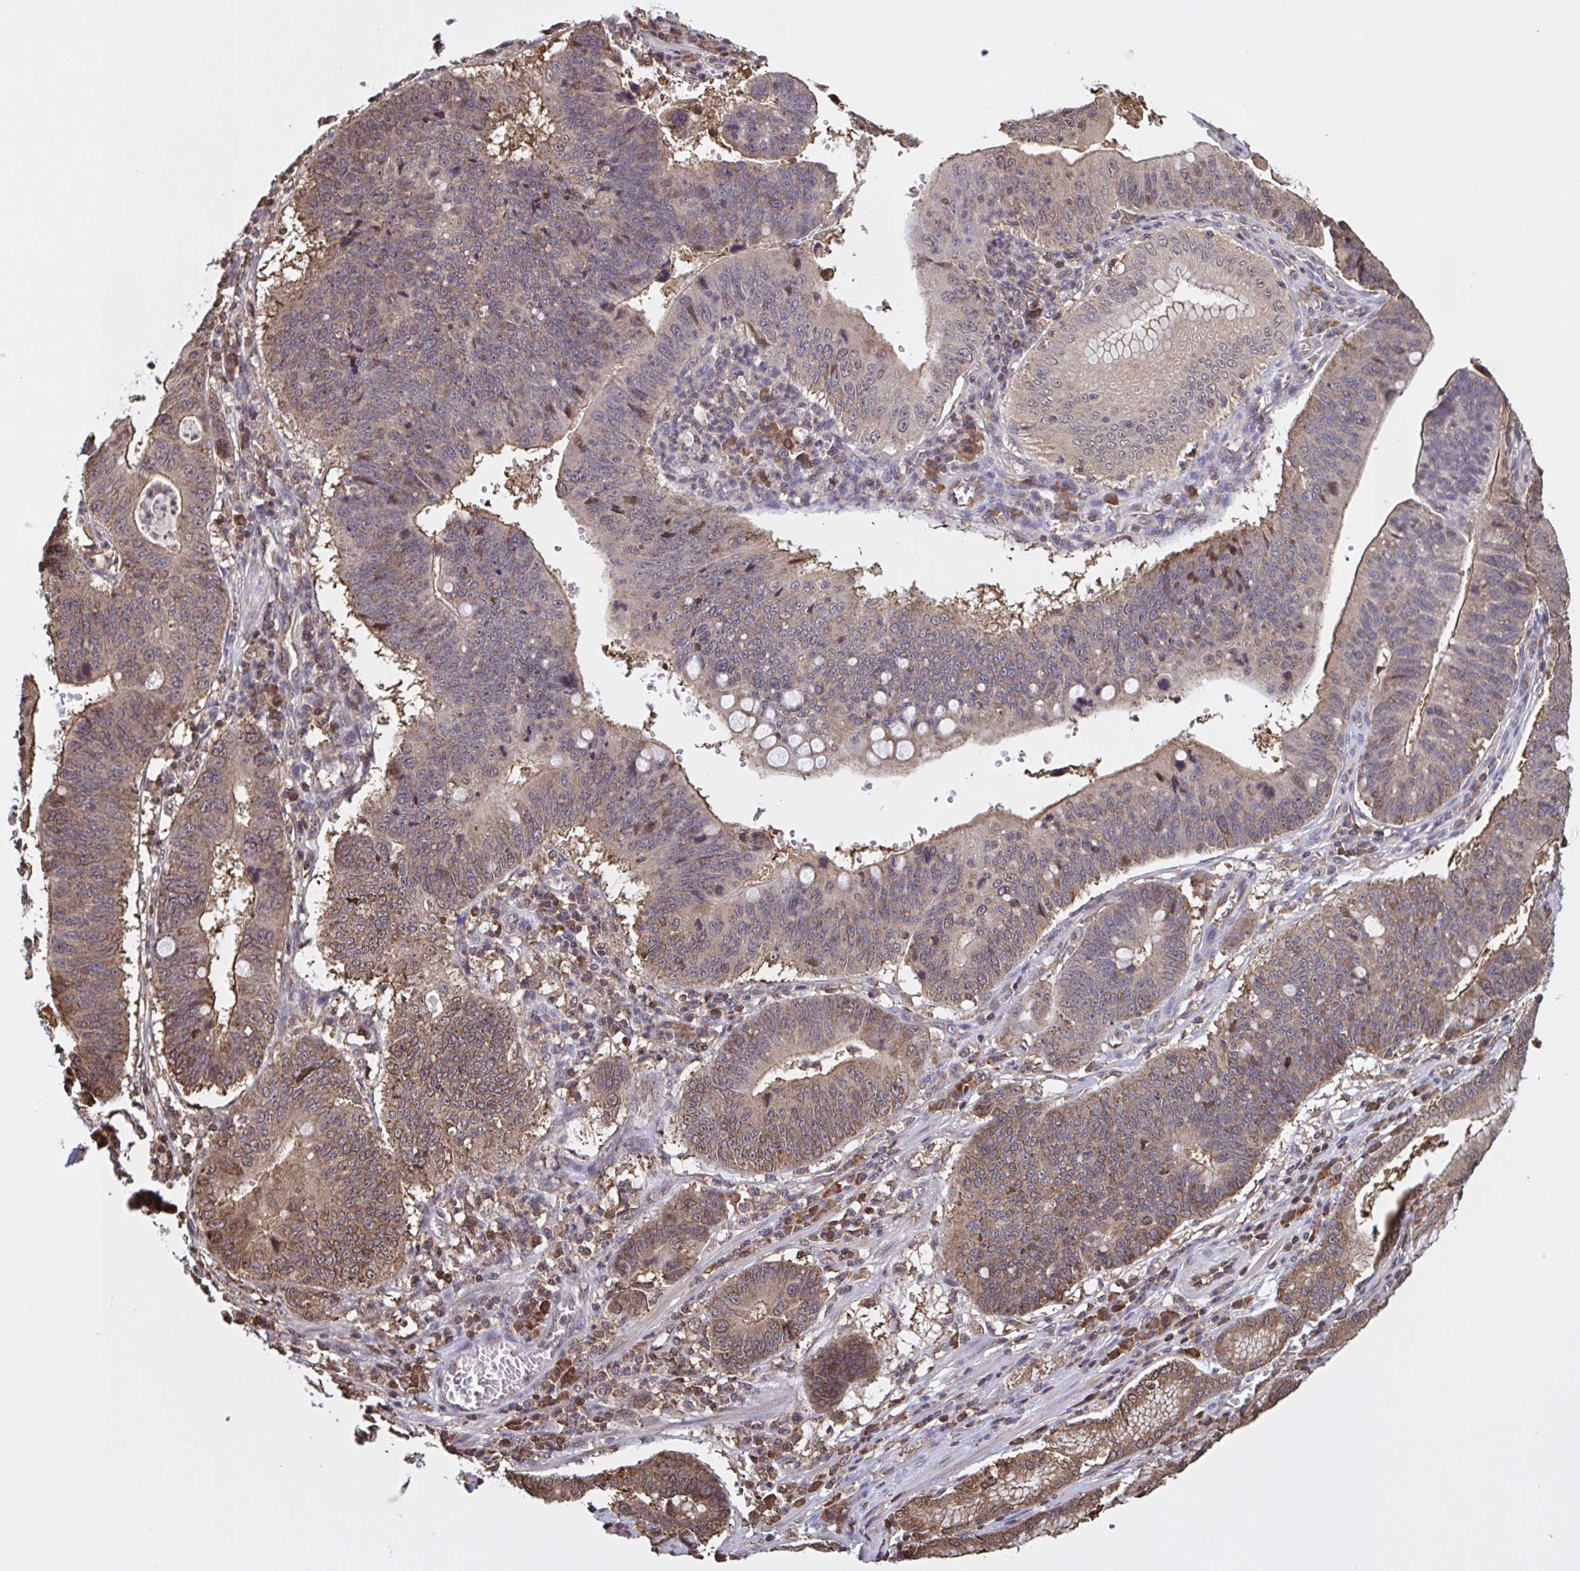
{"staining": {"intensity": "weak", "quantity": ">75%", "location": "cytoplasmic/membranous,nuclear"}, "tissue": "stomach cancer", "cell_type": "Tumor cells", "image_type": "cancer", "snomed": [{"axis": "morphology", "description": "Adenocarcinoma, NOS"}, {"axis": "topography", "description": "Stomach"}], "caption": "Human stomach adenocarcinoma stained with a protein marker displays weak staining in tumor cells.", "gene": "SEC63", "patient": {"sex": "male", "age": 59}}